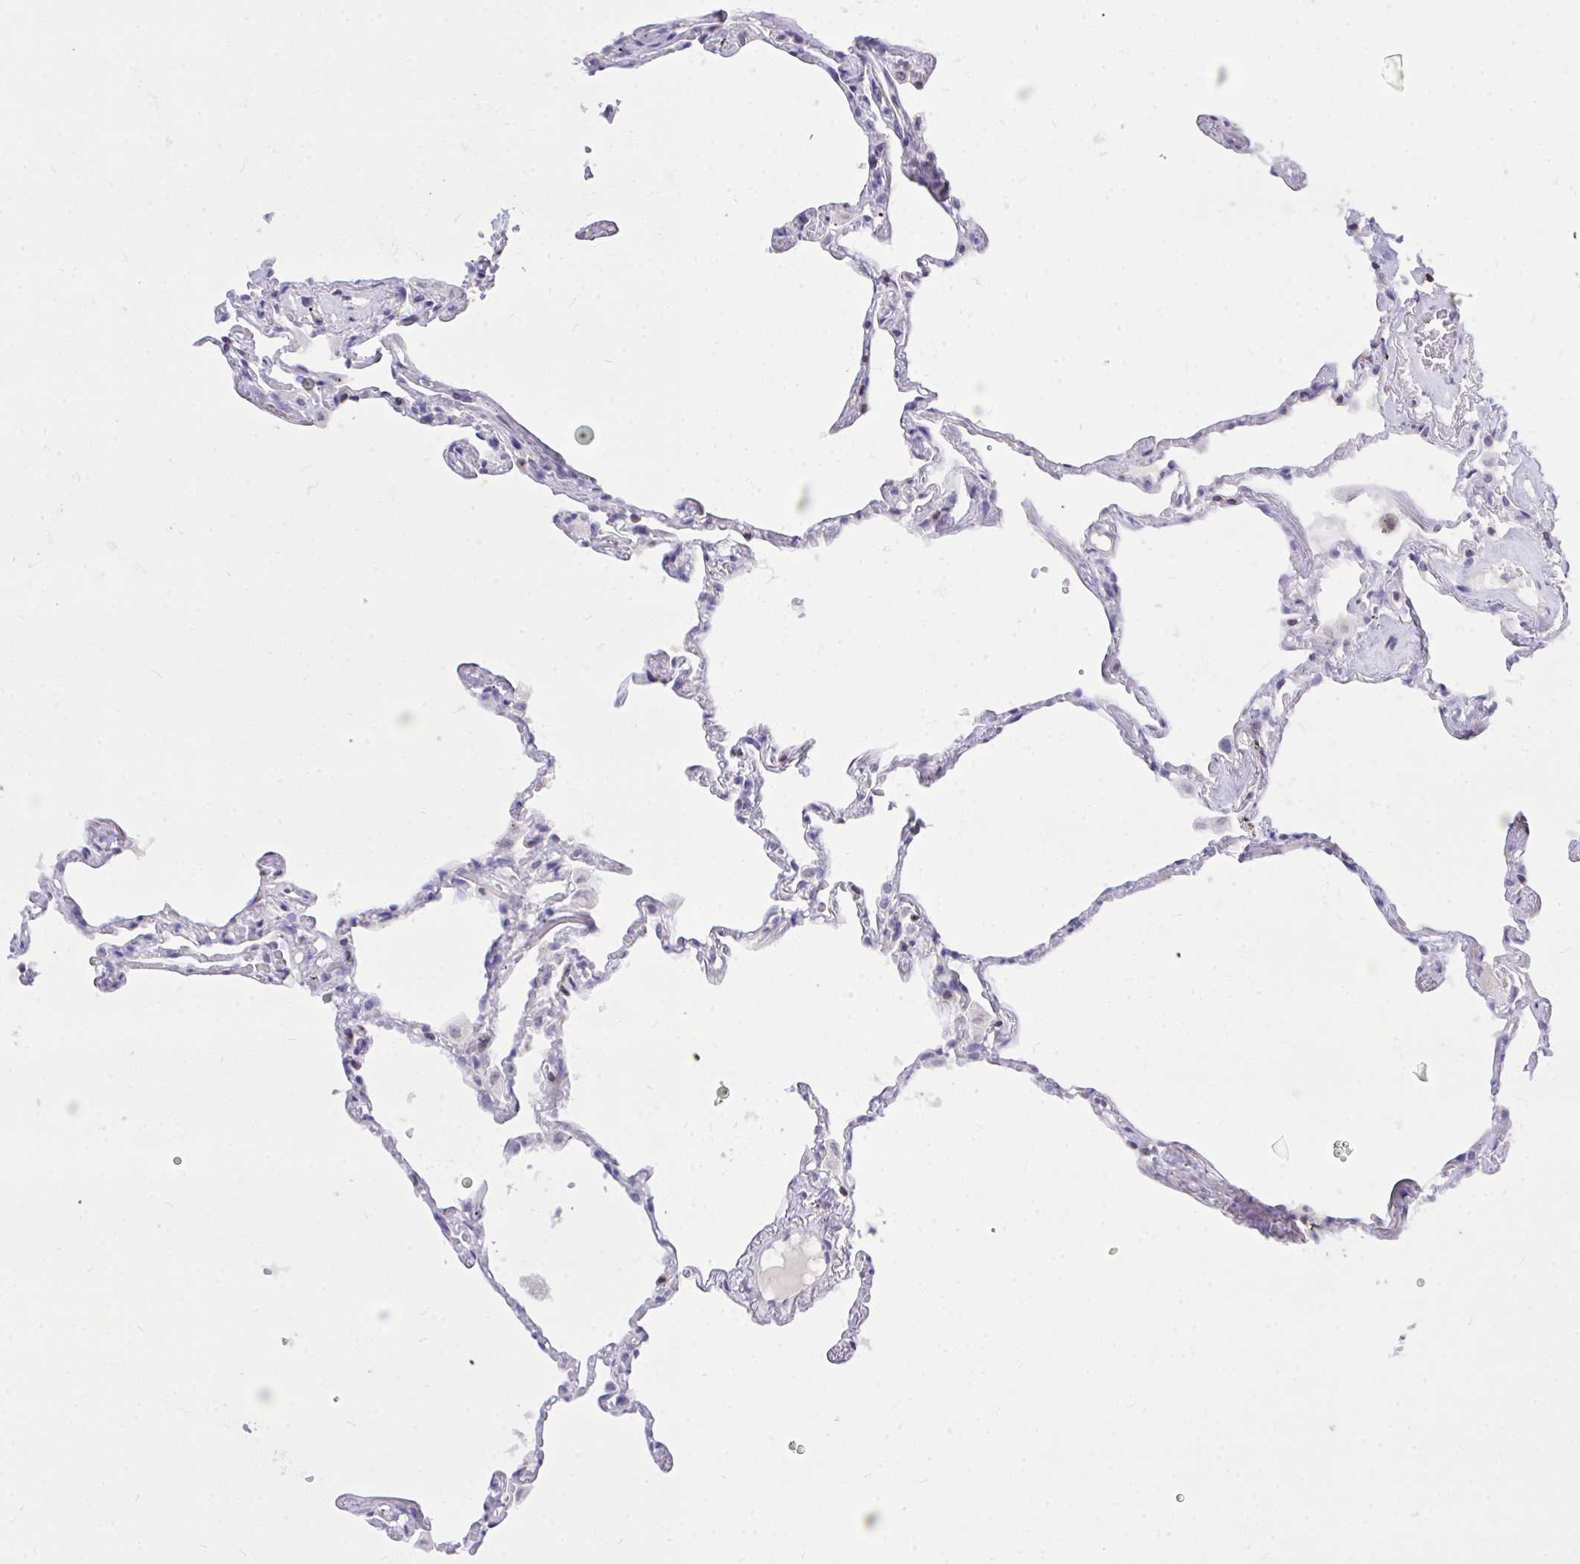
{"staining": {"intensity": "negative", "quantity": "none", "location": "none"}, "tissue": "lung", "cell_type": "Alveolar cells", "image_type": "normal", "snomed": [{"axis": "morphology", "description": "Normal tissue, NOS"}, {"axis": "topography", "description": "Lung"}], "caption": "This is an immunohistochemistry (IHC) histopathology image of normal human lung. There is no positivity in alveolar cells.", "gene": "CXCL8", "patient": {"sex": "female", "age": 67}}